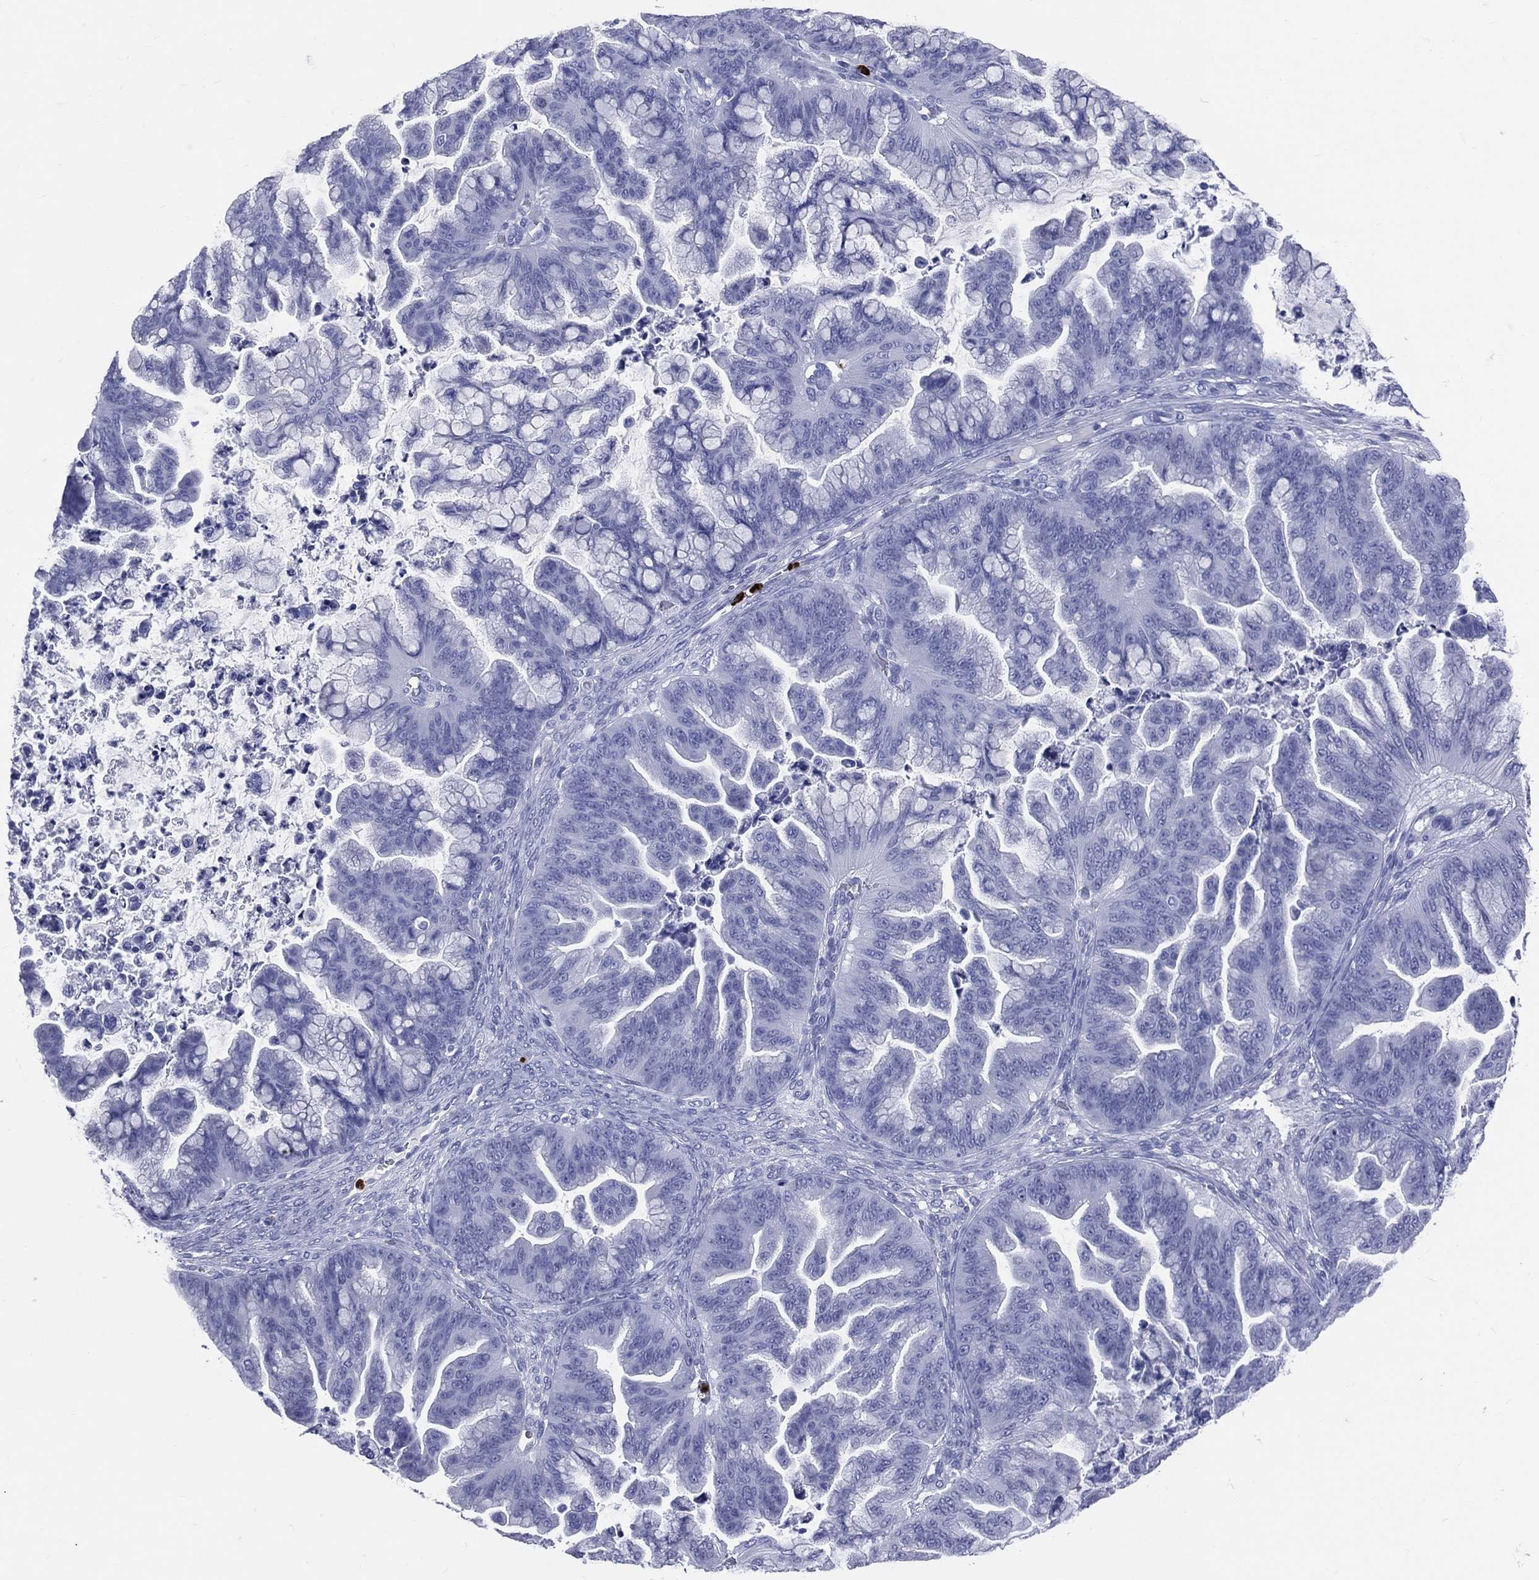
{"staining": {"intensity": "negative", "quantity": "none", "location": "none"}, "tissue": "ovarian cancer", "cell_type": "Tumor cells", "image_type": "cancer", "snomed": [{"axis": "morphology", "description": "Cystadenocarcinoma, mucinous, NOS"}, {"axis": "topography", "description": "Ovary"}], "caption": "Human ovarian cancer stained for a protein using immunohistochemistry (IHC) demonstrates no positivity in tumor cells.", "gene": "PGLYRP1", "patient": {"sex": "female", "age": 67}}